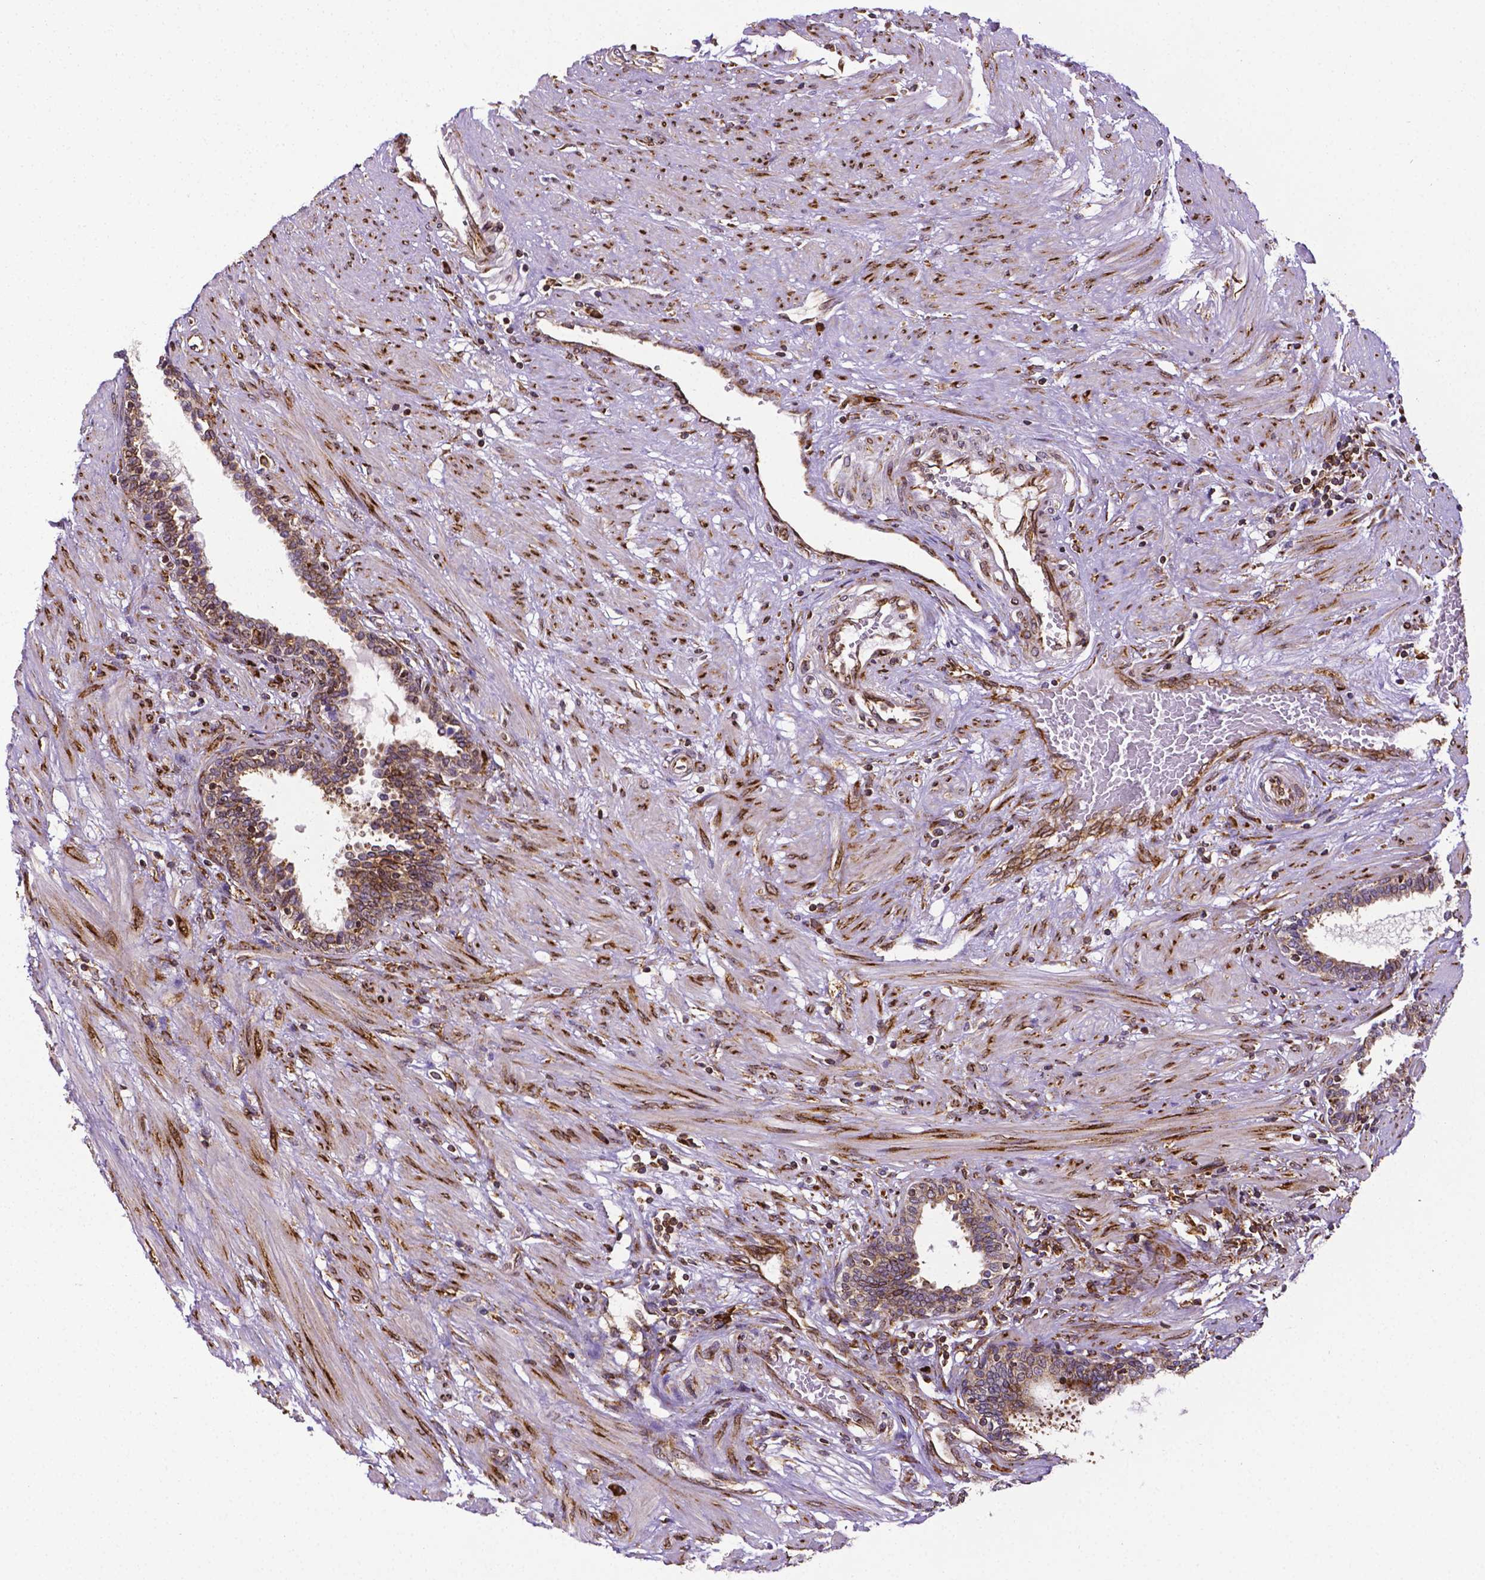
{"staining": {"intensity": "moderate", "quantity": ">75%", "location": "cytoplasmic/membranous"}, "tissue": "prostate", "cell_type": "Glandular cells", "image_type": "normal", "snomed": [{"axis": "morphology", "description": "Normal tissue, NOS"}, {"axis": "topography", "description": "Prostate"}], "caption": "Immunohistochemical staining of benign prostate demonstrates moderate cytoplasmic/membranous protein positivity in about >75% of glandular cells. Using DAB (3,3'-diaminobenzidine) (brown) and hematoxylin (blue) stains, captured at high magnification using brightfield microscopy.", "gene": "MTDH", "patient": {"sex": "male", "age": 55}}